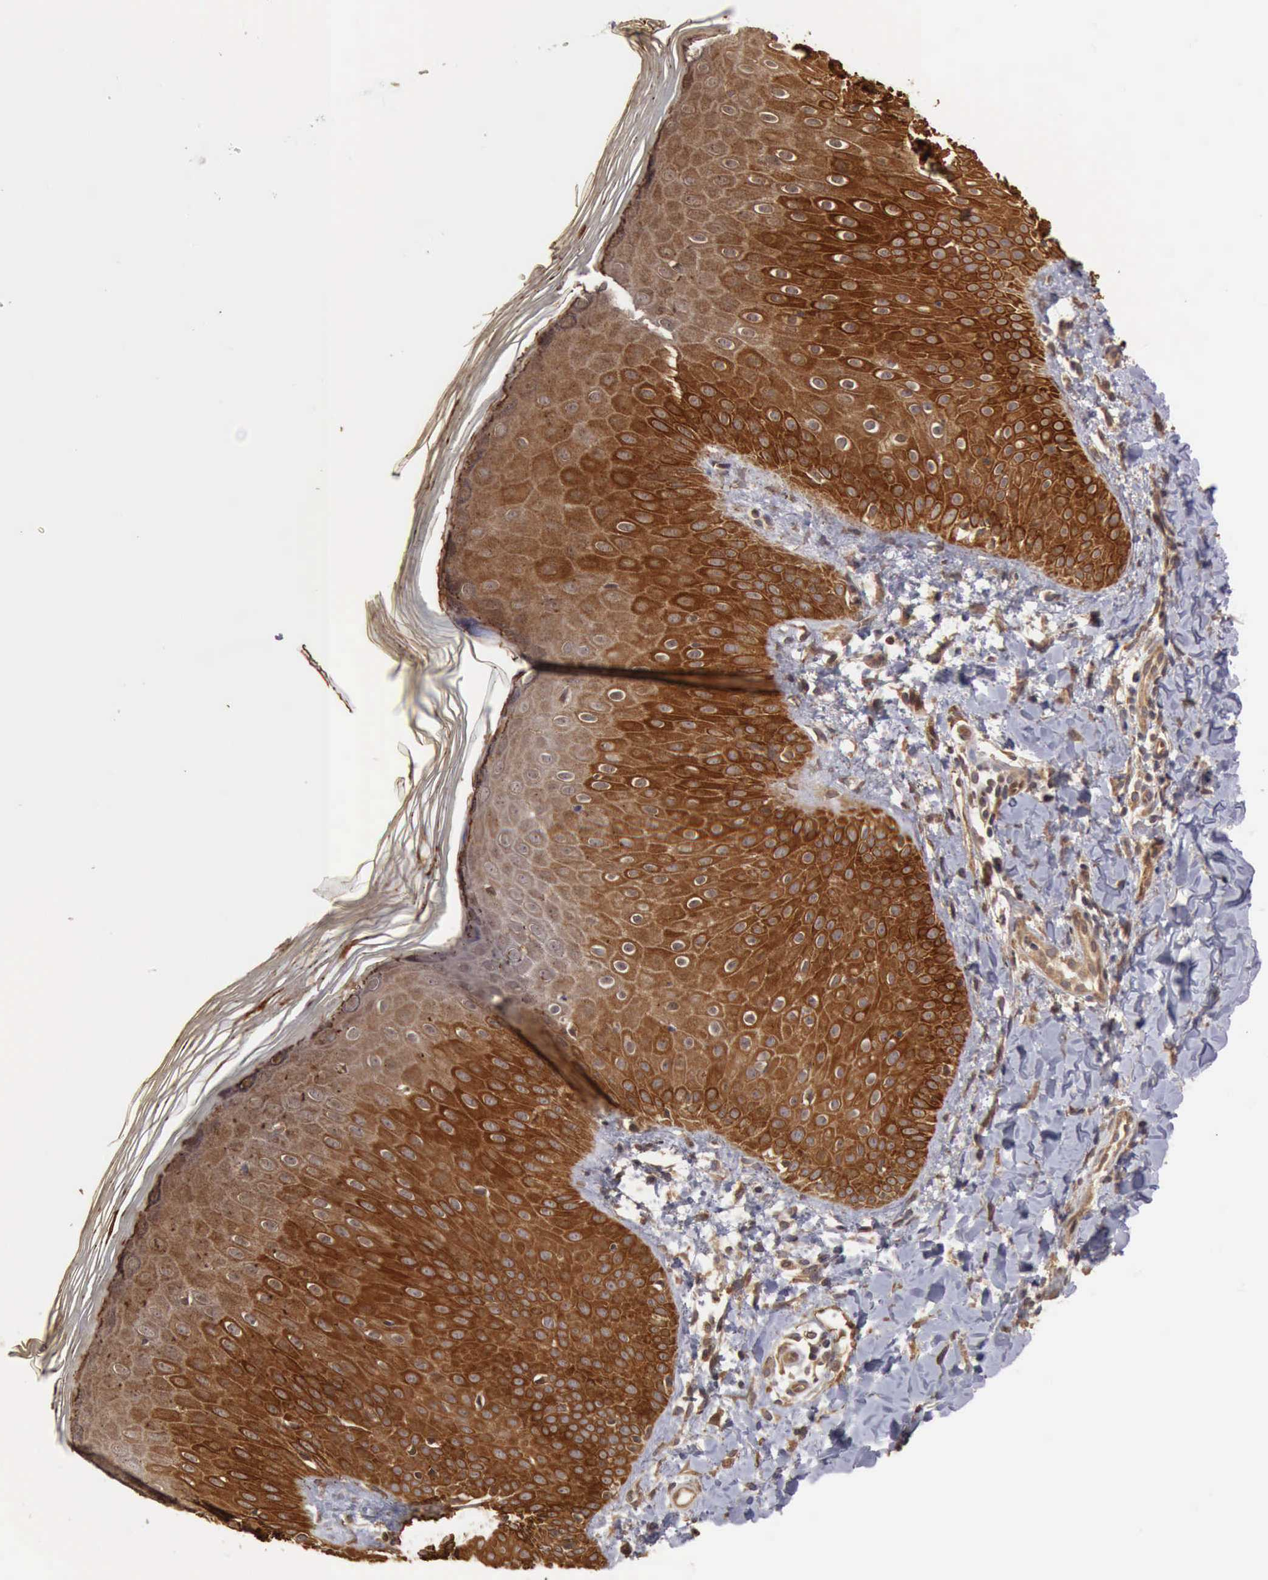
{"staining": {"intensity": "moderate", "quantity": ">75%", "location": "nuclear"}, "tissue": "skin", "cell_type": "Epidermal cells", "image_type": "normal", "snomed": [{"axis": "morphology", "description": "Normal tissue, NOS"}, {"axis": "morphology", "description": "Inflammation, NOS"}, {"axis": "topography", "description": "Soft tissue"}, {"axis": "topography", "description": "Anal"}], "caption": "Epidermal cells show medium levels of moderate nuclear expression in approximately >75% of cells in normal human skin.", "gene": "BMX", "patient": {"sex": "female", "age": 15}}